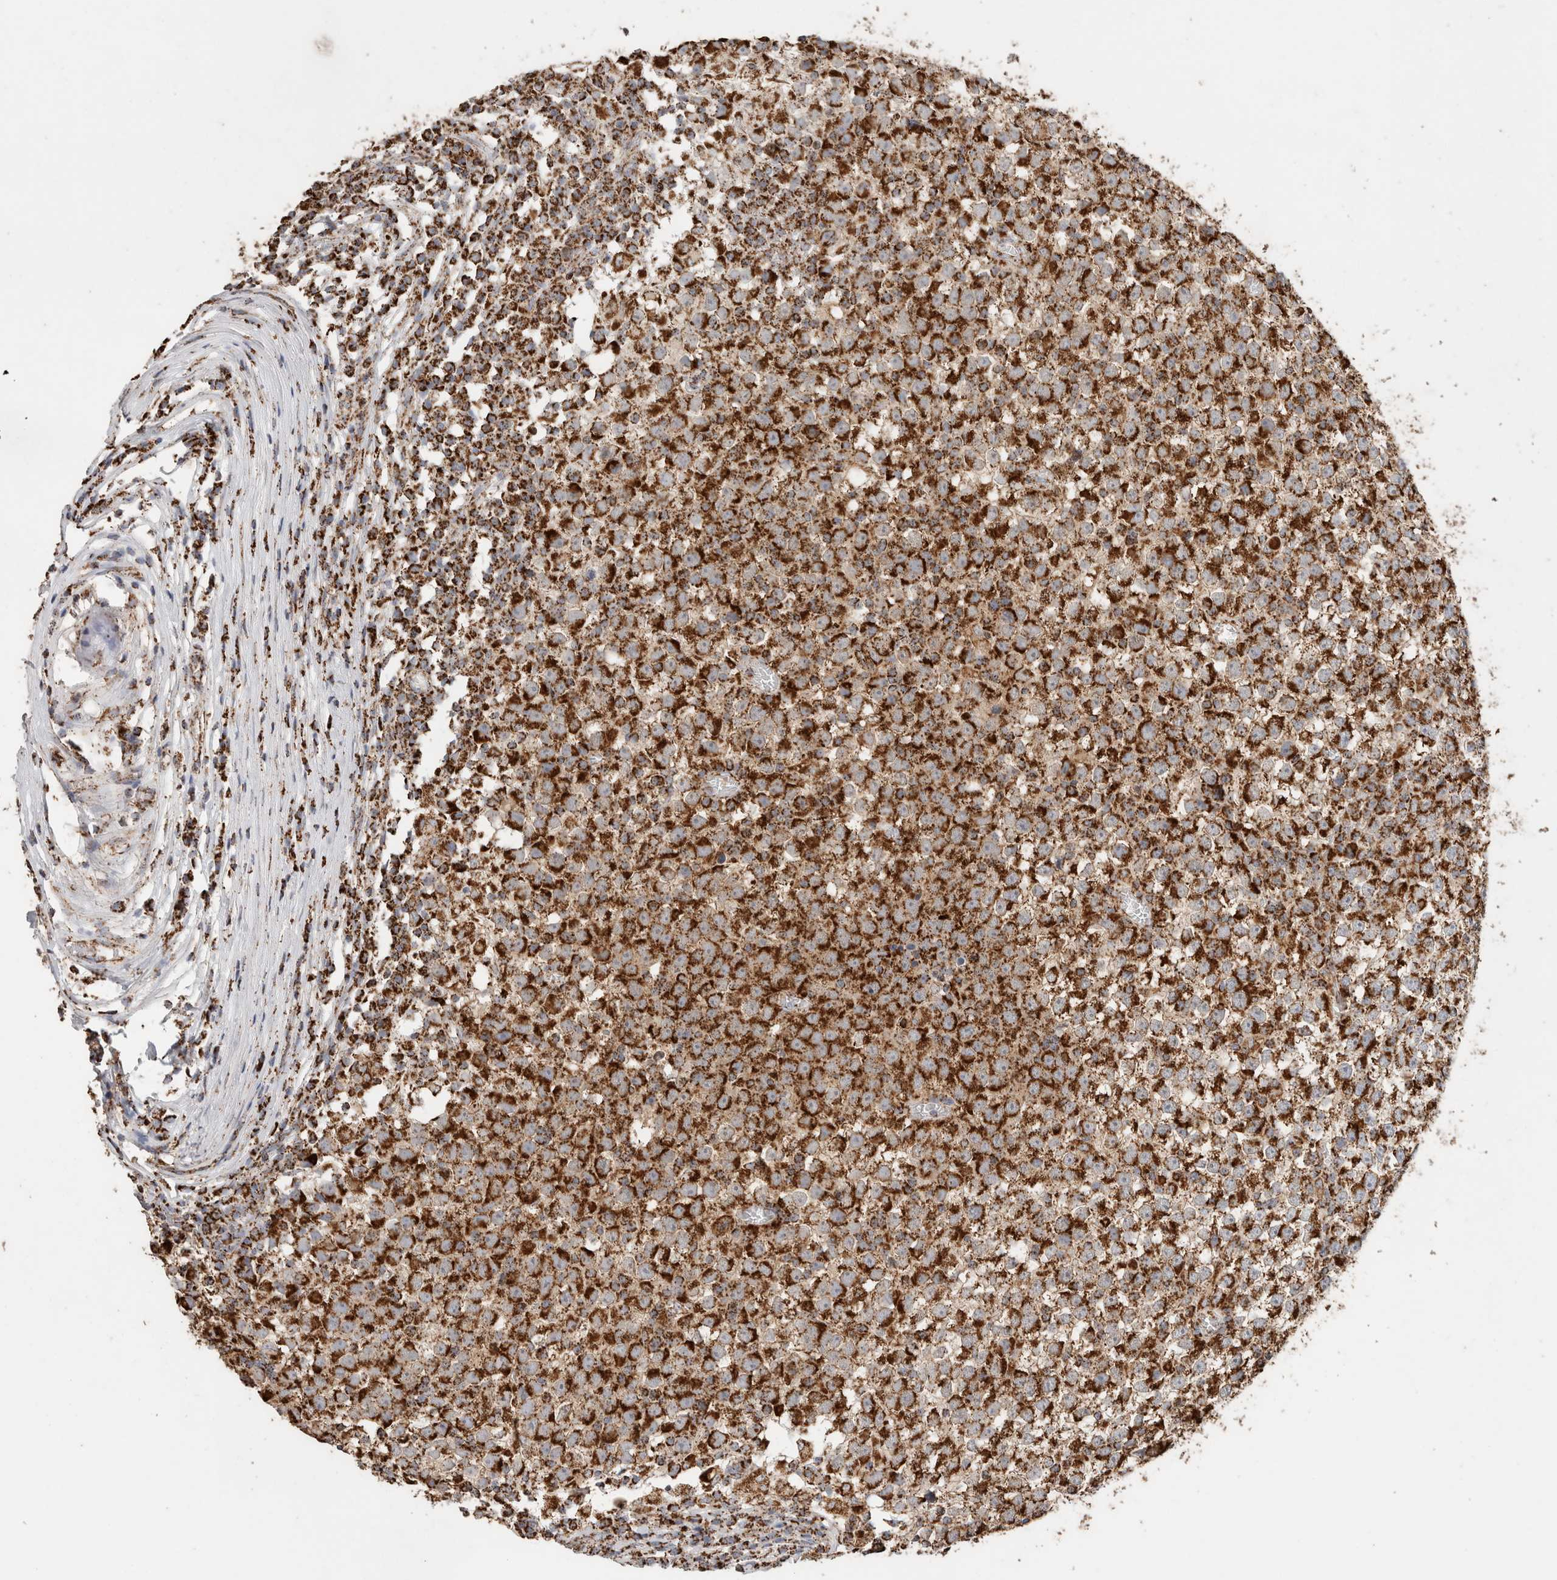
{"staining": {"intensity": "strong", "quantity": ">75%", "location": "cytoplasmic/membranous"}, "tissue": "testis cancer", "cell_type": "Tumor cells", "image_type": "cancer", "snomed": [{"axis": "morphology", "description": "Seminoma, NOS"}, {"axis": "topography", "description": "Testis"}], "caption": "The immunohistochemical stain highlights strong cytoplasmic/membranous positivity in tumor cells of testis cancer tissue. (DAB IHC with brightfield microscopy, high magnification).", "gene": "C1QBP", "patient": {"sex": "male", "age": 65}}